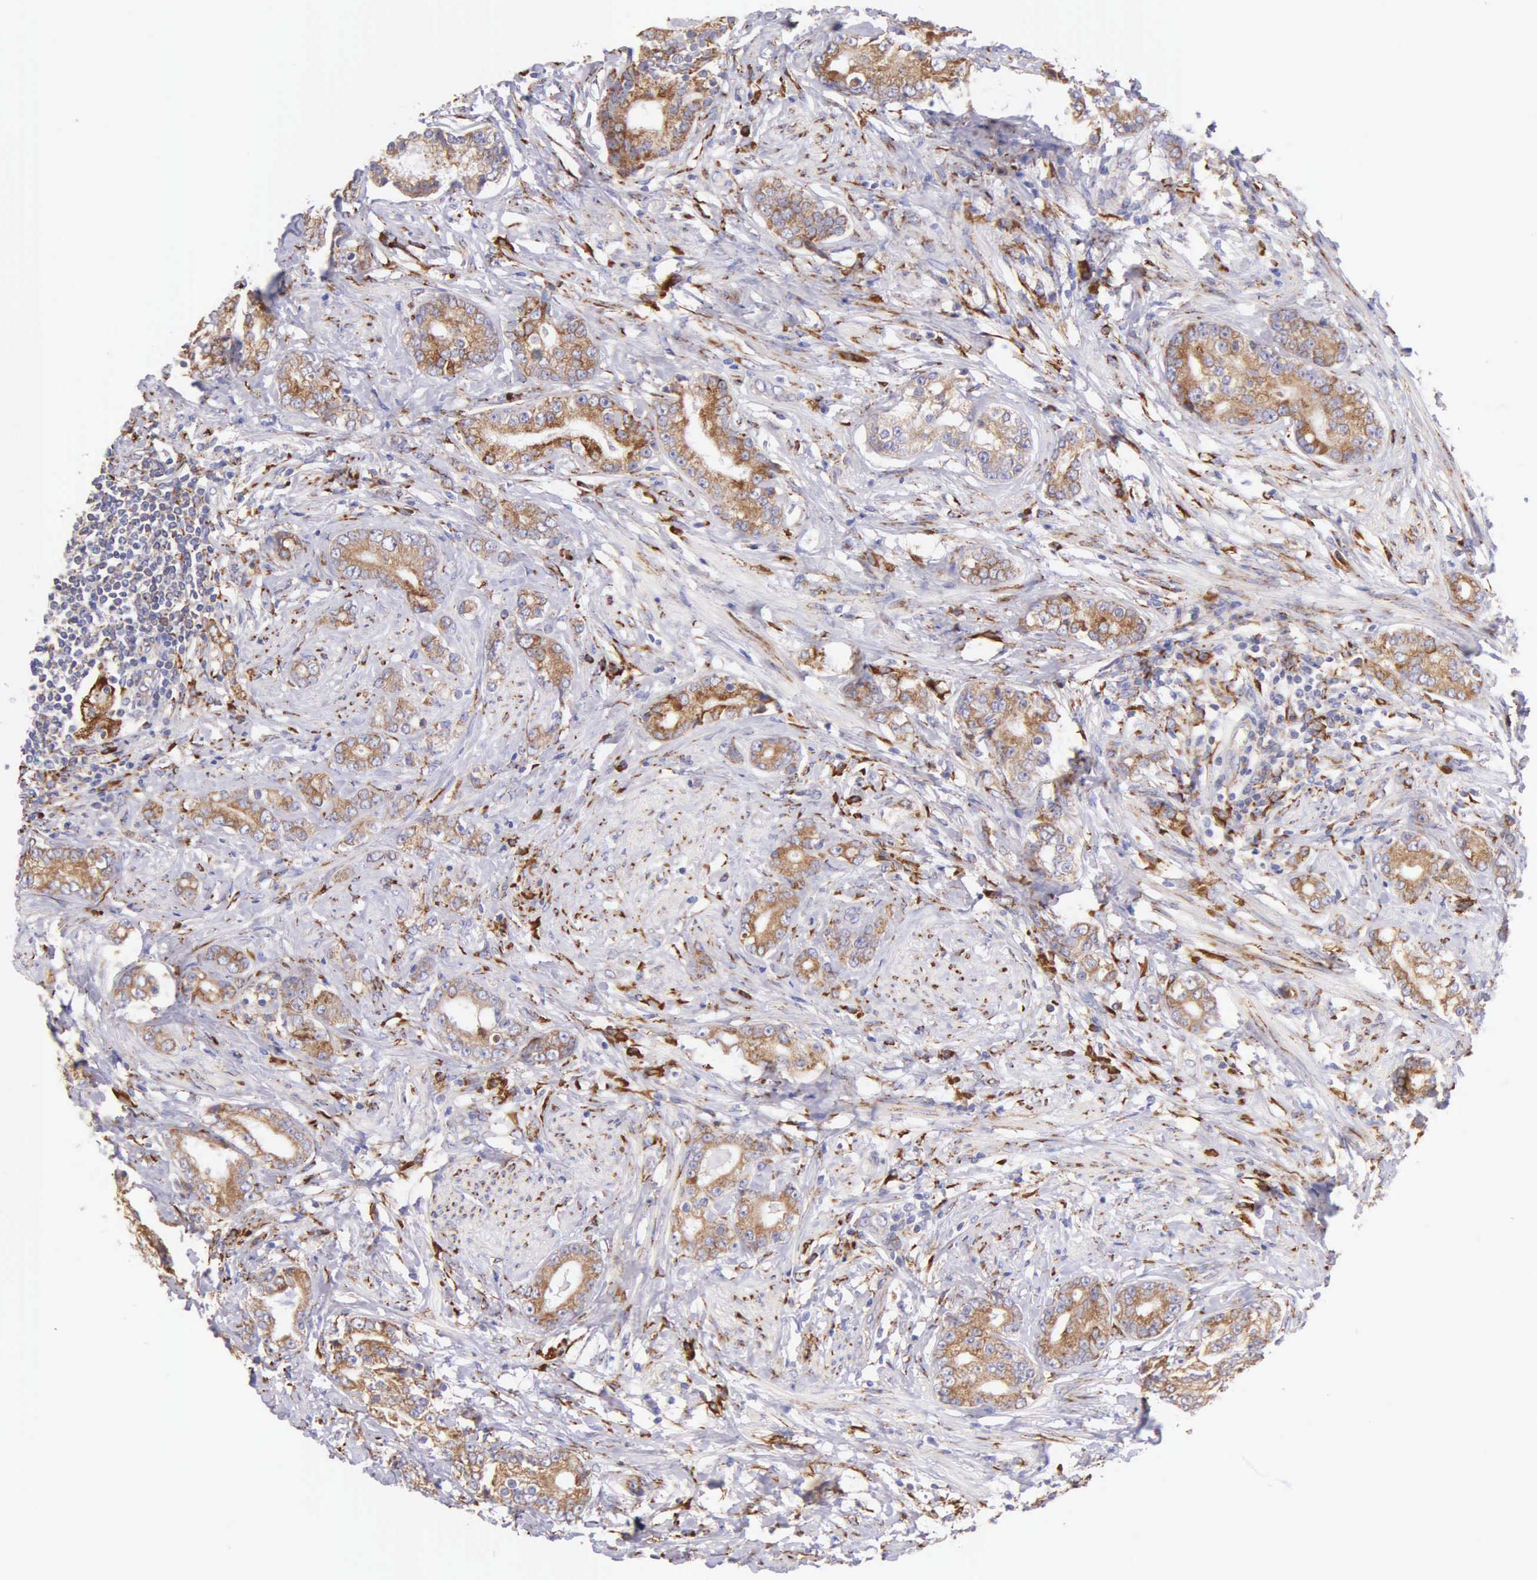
{"staining": {"intensity": "moderate", "quantity": ">75%", "location": "cytoplasmic/membranous"}, "tissue": "prostate cancer", "cell_type": "Tumor cells", "image_type": "cancer", "snomed": [{"axis": "morphology", "description": "Adenocarcinoma, Medium grade"}, {"axis": "topography", "description": "Prostate"}], "caption": "This is a micrograph of IHC staining of adenocarcinoma (medium-grade) (prostate), which shows moderate expression in the cytoplasmic/membranous of tumor cells.", "gene": "CKAP4", "patient": {"sex": "male", "age": 59}}